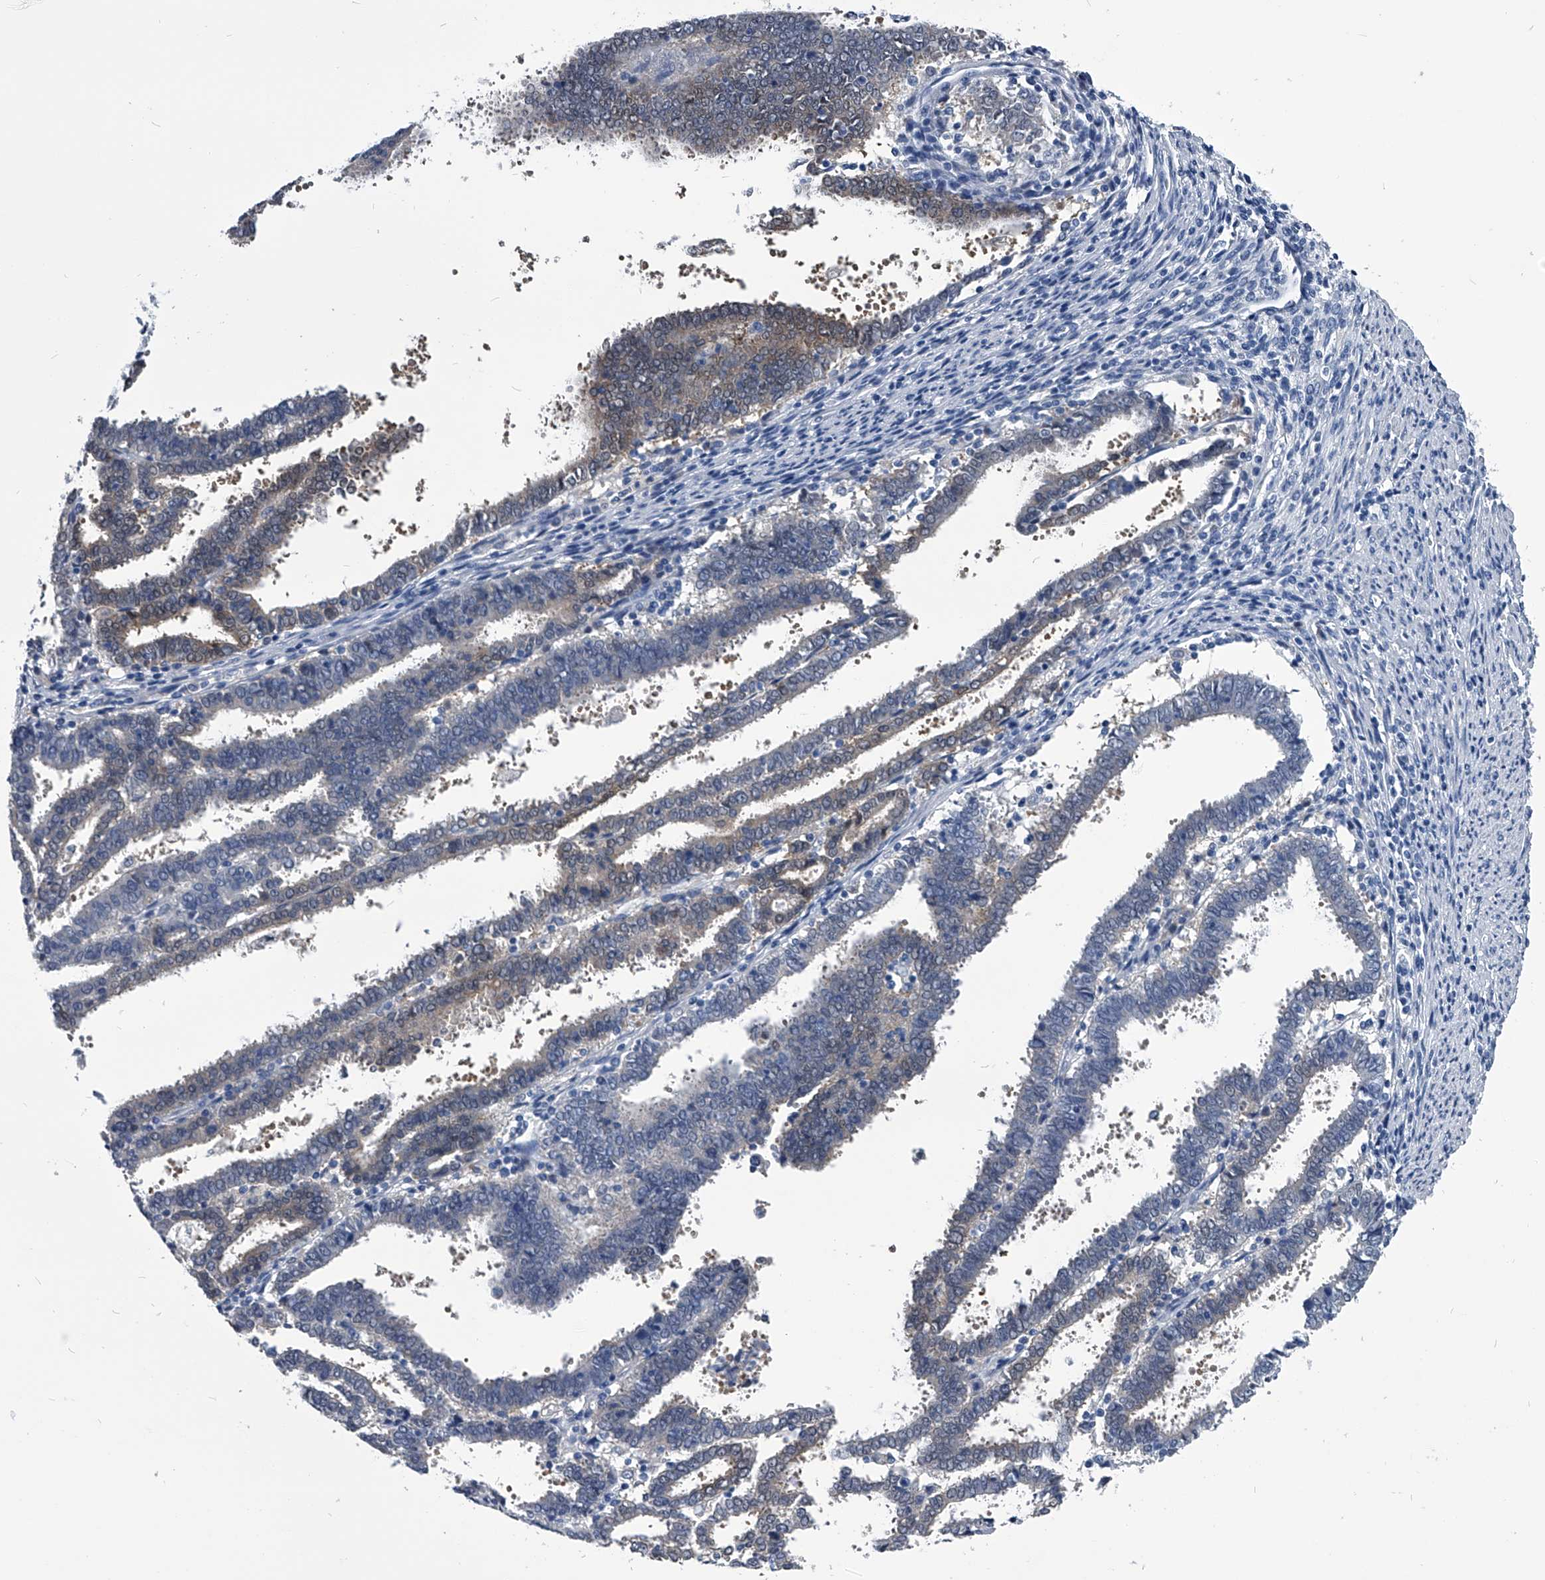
{"staining": {"intensity": "weak", "quantity": "<25%", "location": "cytoplasmic/membranous"}, "tissue": "endometrial cancer", "cell_type": "Tumor cells", "image_type": "cancer", "snomed": [{"axis": "morphology", "description": "Adenocarcinoma, NOS"}, {"axis": "topography", "description": "Uterus"}], "caption": "Tumor cells are negative for brown protein staining in endometrial cancer.", "gene": "PDXK", "patient": {"sex": "female", "age": 83}}